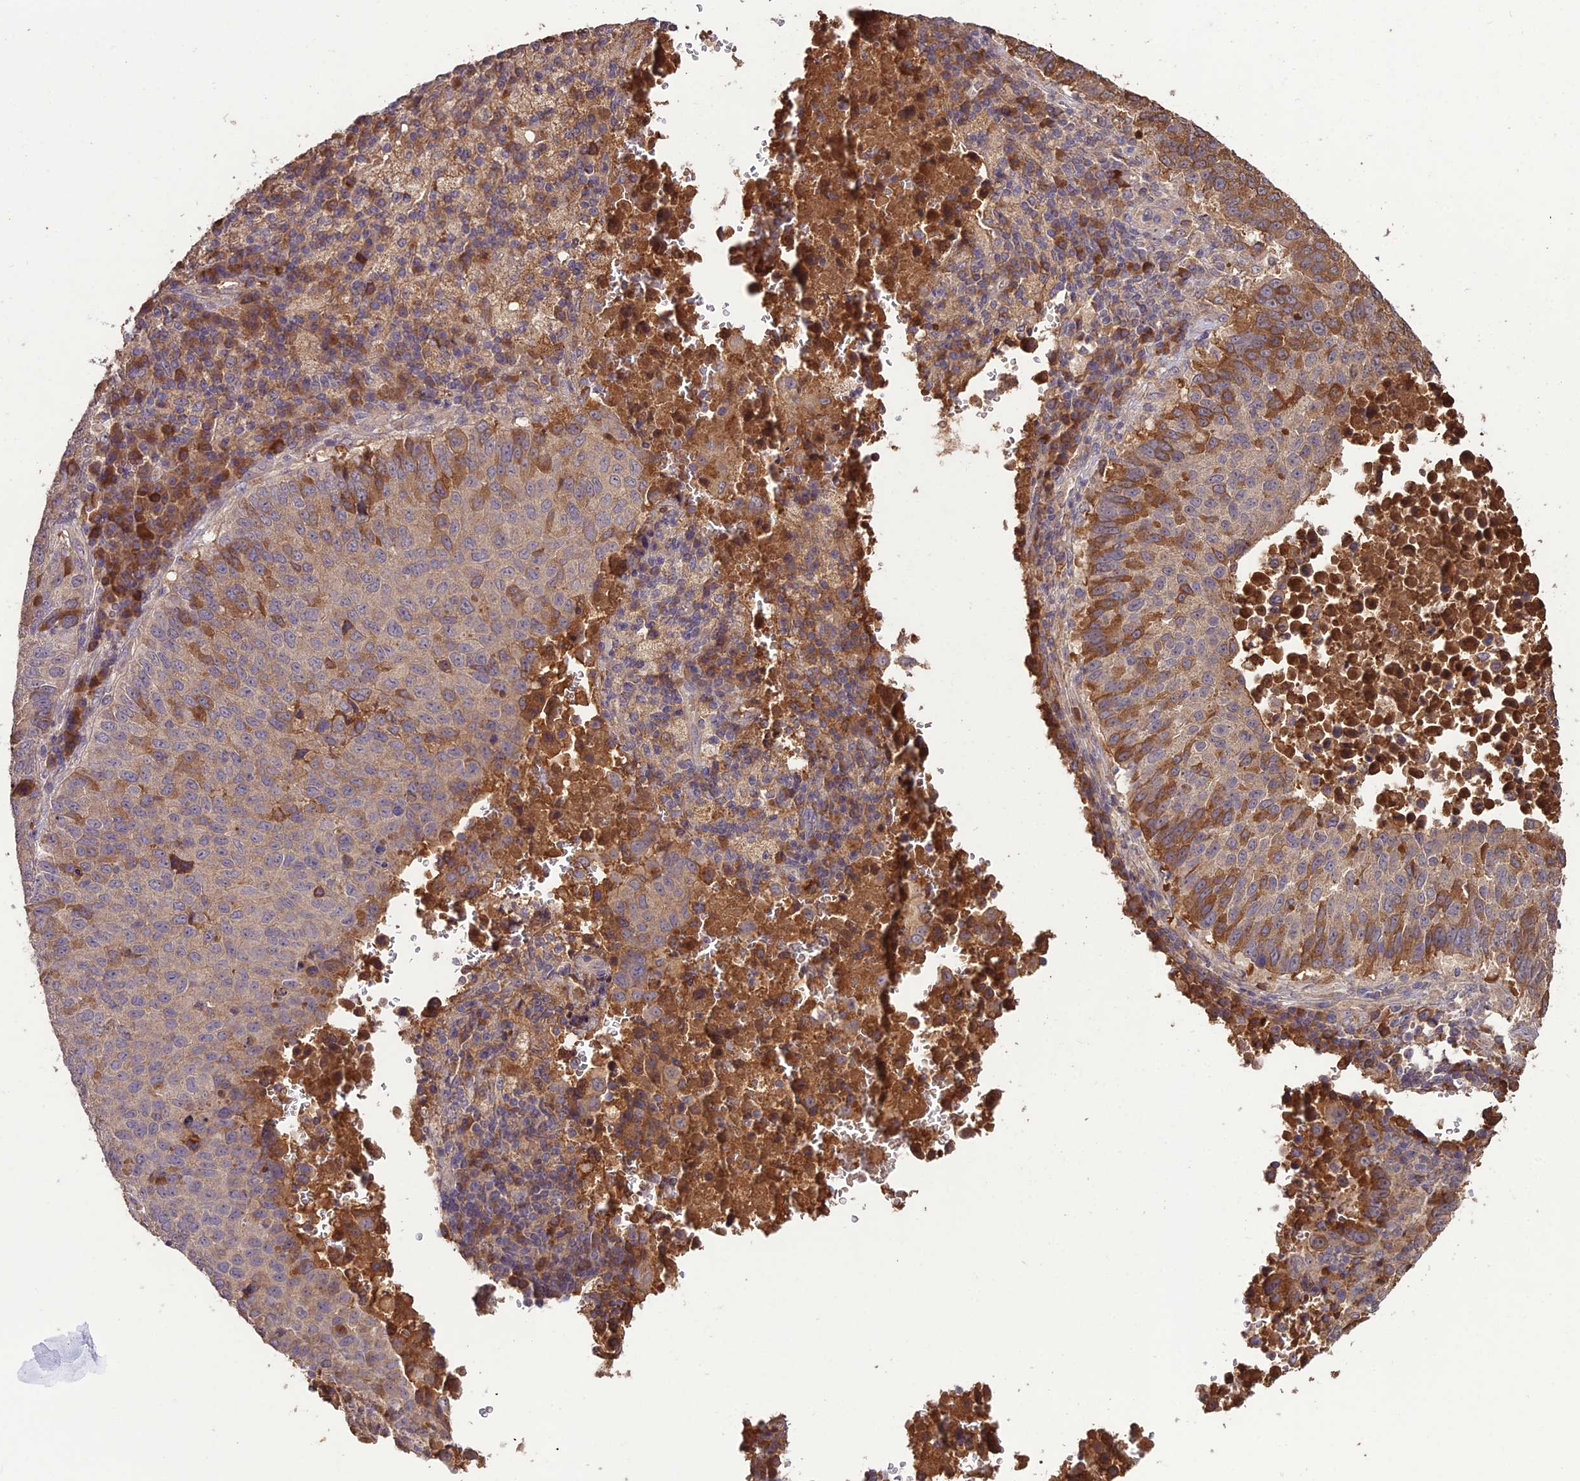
{"staining": {"intensity": "moderate", "quantity": "<25%", "location": "cytoplasmic/membranous"}, "tissue": "lung cancer", "cell_type": "Tumor cells", "image_type": "cancer", "snomed": [{"axis": "morphology", "description": "Squamous cell carcinoma, NOS"}, {"axis": "topography", "description": "Lung"}], "caption": "Lung squamous cell carcinoma stained with a brown dye displays moderate cytoplasmic/membranous positive expression in approximately <25% of tumor cells.", "gene": "KCTD16", "patient": {"sex": "male", "age": 73}}